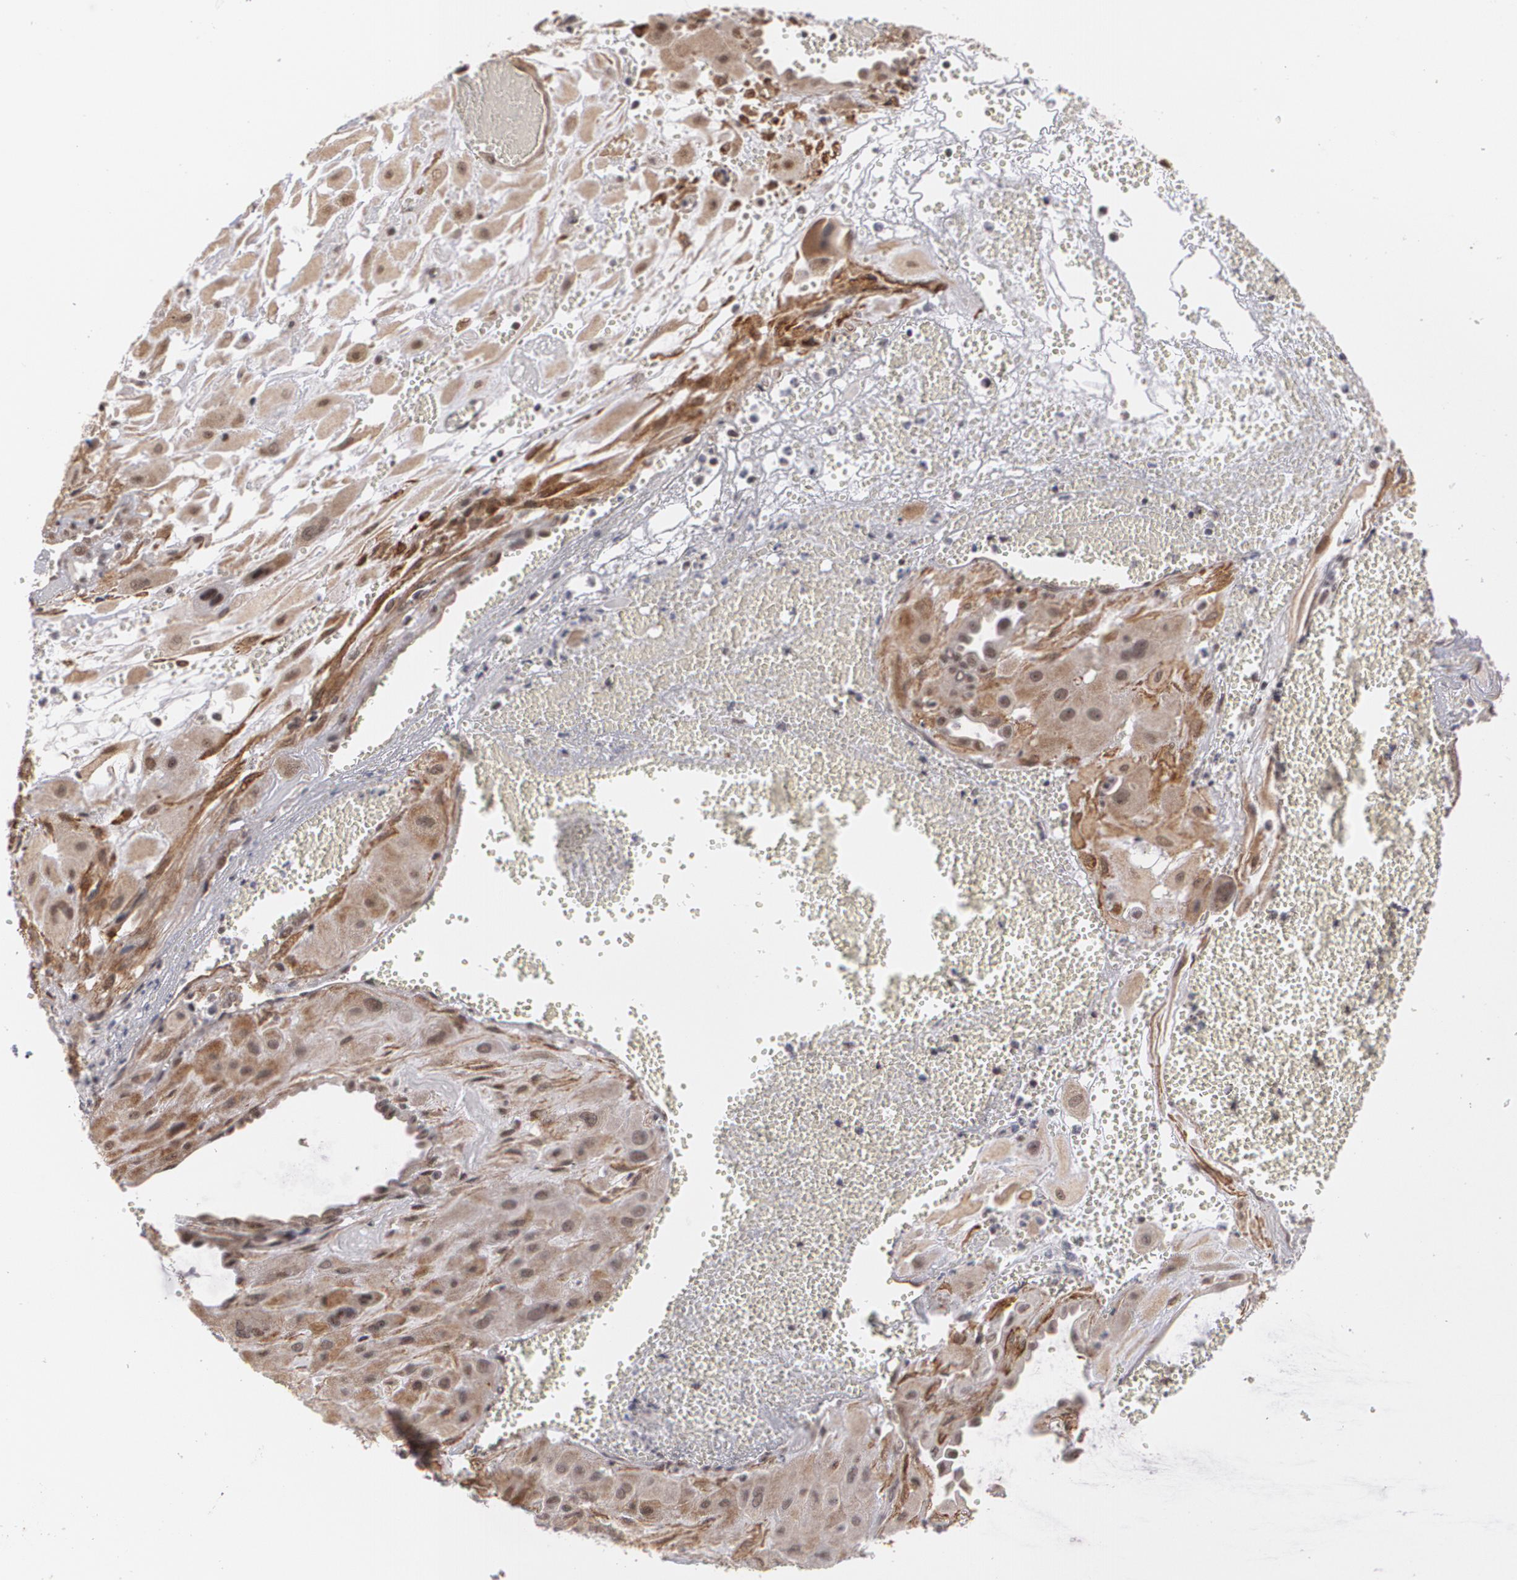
{"staining": {"intensity": "moderate", "quantity": ">75%", "location": "cytoplasmic/membranous,nuclear"}, "tissue": "cervical cancer", "cell_type": "Tumor cells", "image_type": "cancer", "snomed": [{"axis": "morphology", "description": "Squamous cell carcinoma, NOS"}, {"axis": "topography", "description": "Cervix"}], "caption": "Immunohistochemical staining of human squamous cell carcinoma (cervical) exhibits moderate cytoplasmic/membranous and nuclear protein expression in approximately >75% of tumor cells. Nuclei are stained in blue.", "gene": "ZNF75A", "patient": {"sex": "female", "age": 34}}